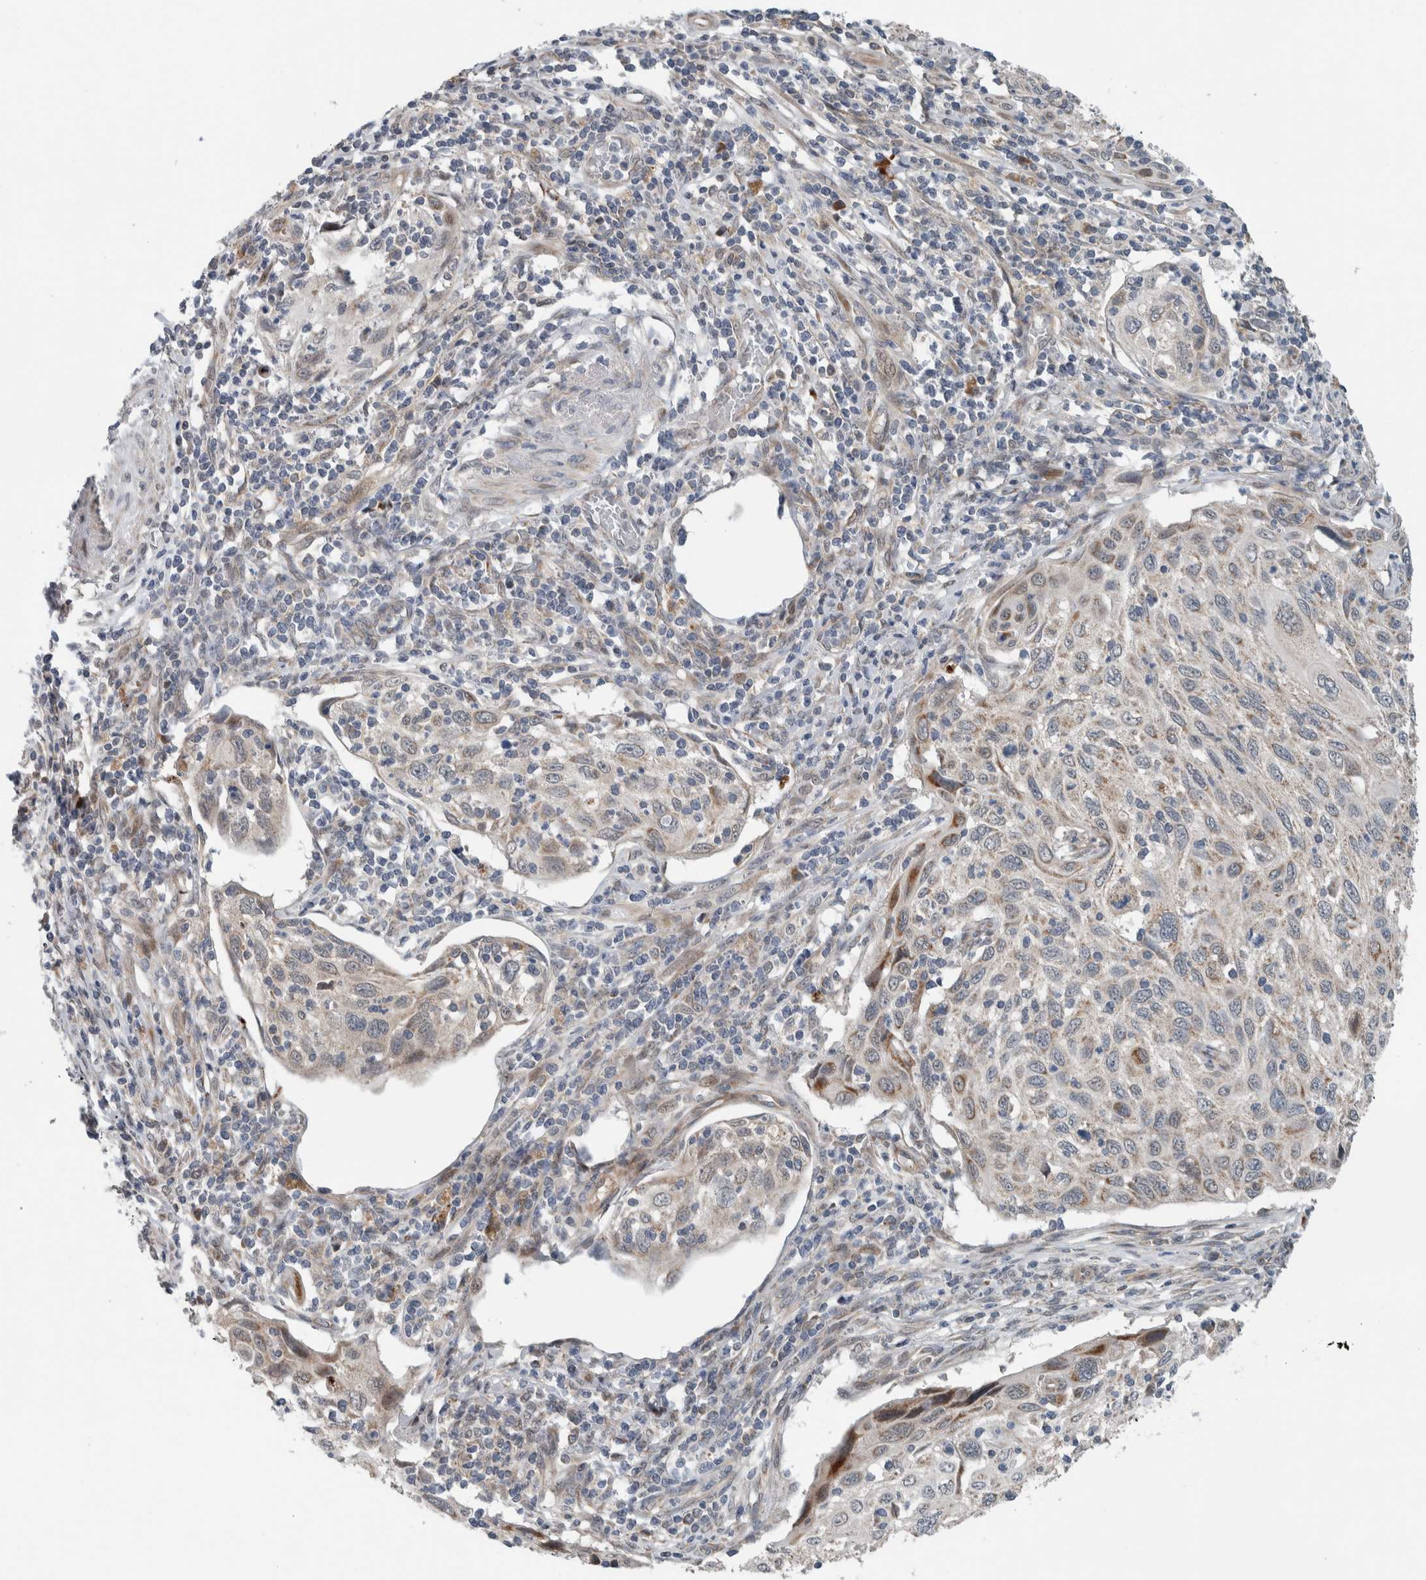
{"staining": {"intensity": "moderate", "quantity": "<25%", "location": "cytoplasmic/membranous"}, "tissue": "cervical cancer", "cell_type": "Tumor cells", "image_type": "cancer", "snomed": [{"axis": "morphology", "description": "Squamous cell carcinoma, NOS"}, {"axis": "topography", "description": "Cervix"}], "caption": "Cervical squamous cell carcinoma was stained to show a protein in brown. There is low levels of moderate cytoplasmic/membranous expression in about <25% of tumor cells.", "gene": "GBA2", "patient": {"sex": "female", "age": 70}}